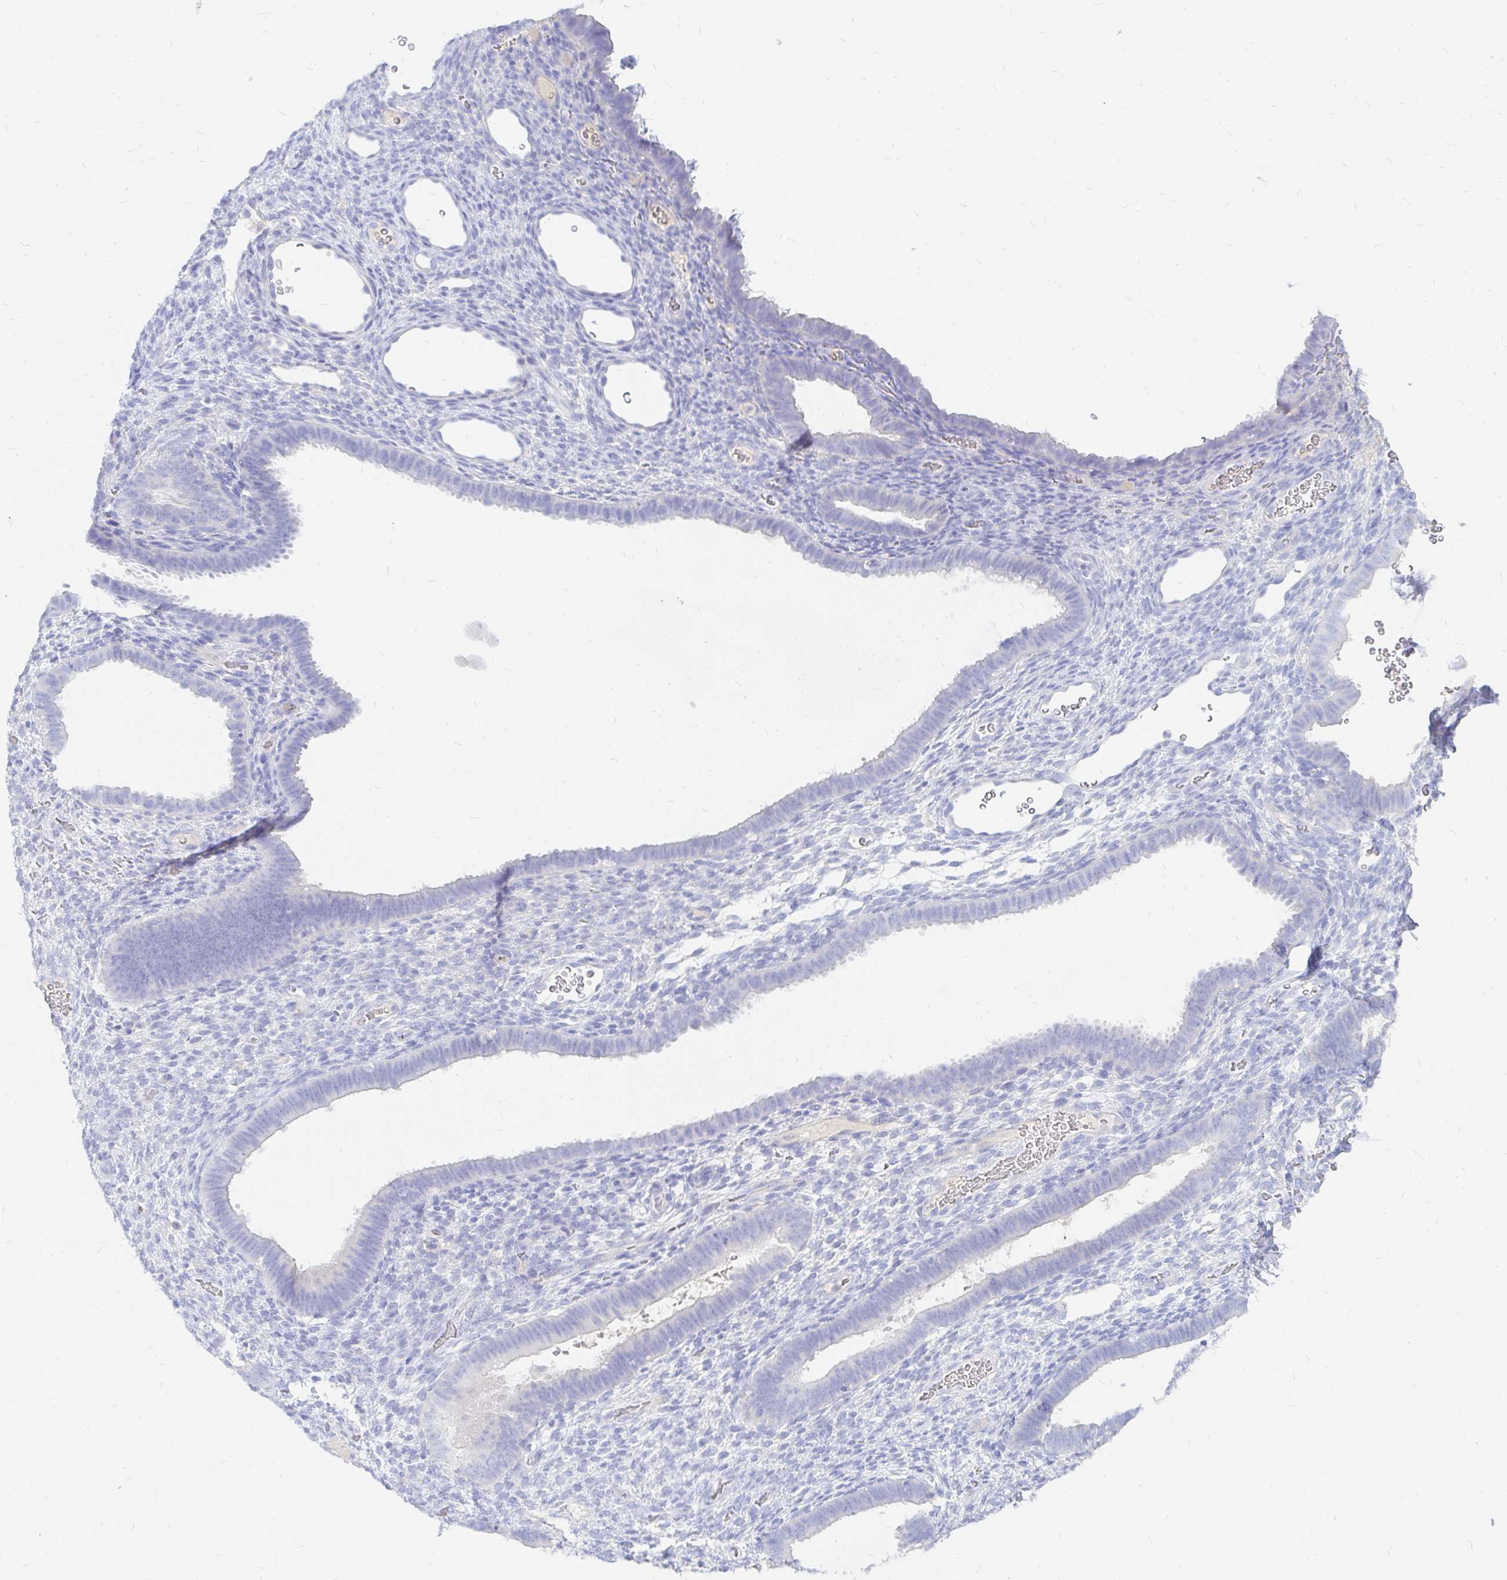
{"staining": {"intensity": "negative", "quantity": "none", "location": "none"}, "tissue": "endometrium", "cell_type": "Cells in endometrial stroma", "image_type": "normal", "snomed": [{"axis": "morphology", "description": "Normal tissue, NOS"}, {"axis": "topography", "description": "Endometrium"}], "caption": "IHC image of normal human endometrium stained for a protein (brown), which demonstrates no staining in cells in endometrial stroma. (DAB (3,3'-diaminobenzidine) IHC visualized using brightfield microscopy, high magnification).", "gene": "NR2E1", "patient": {"sex": "female", "age": 34}}